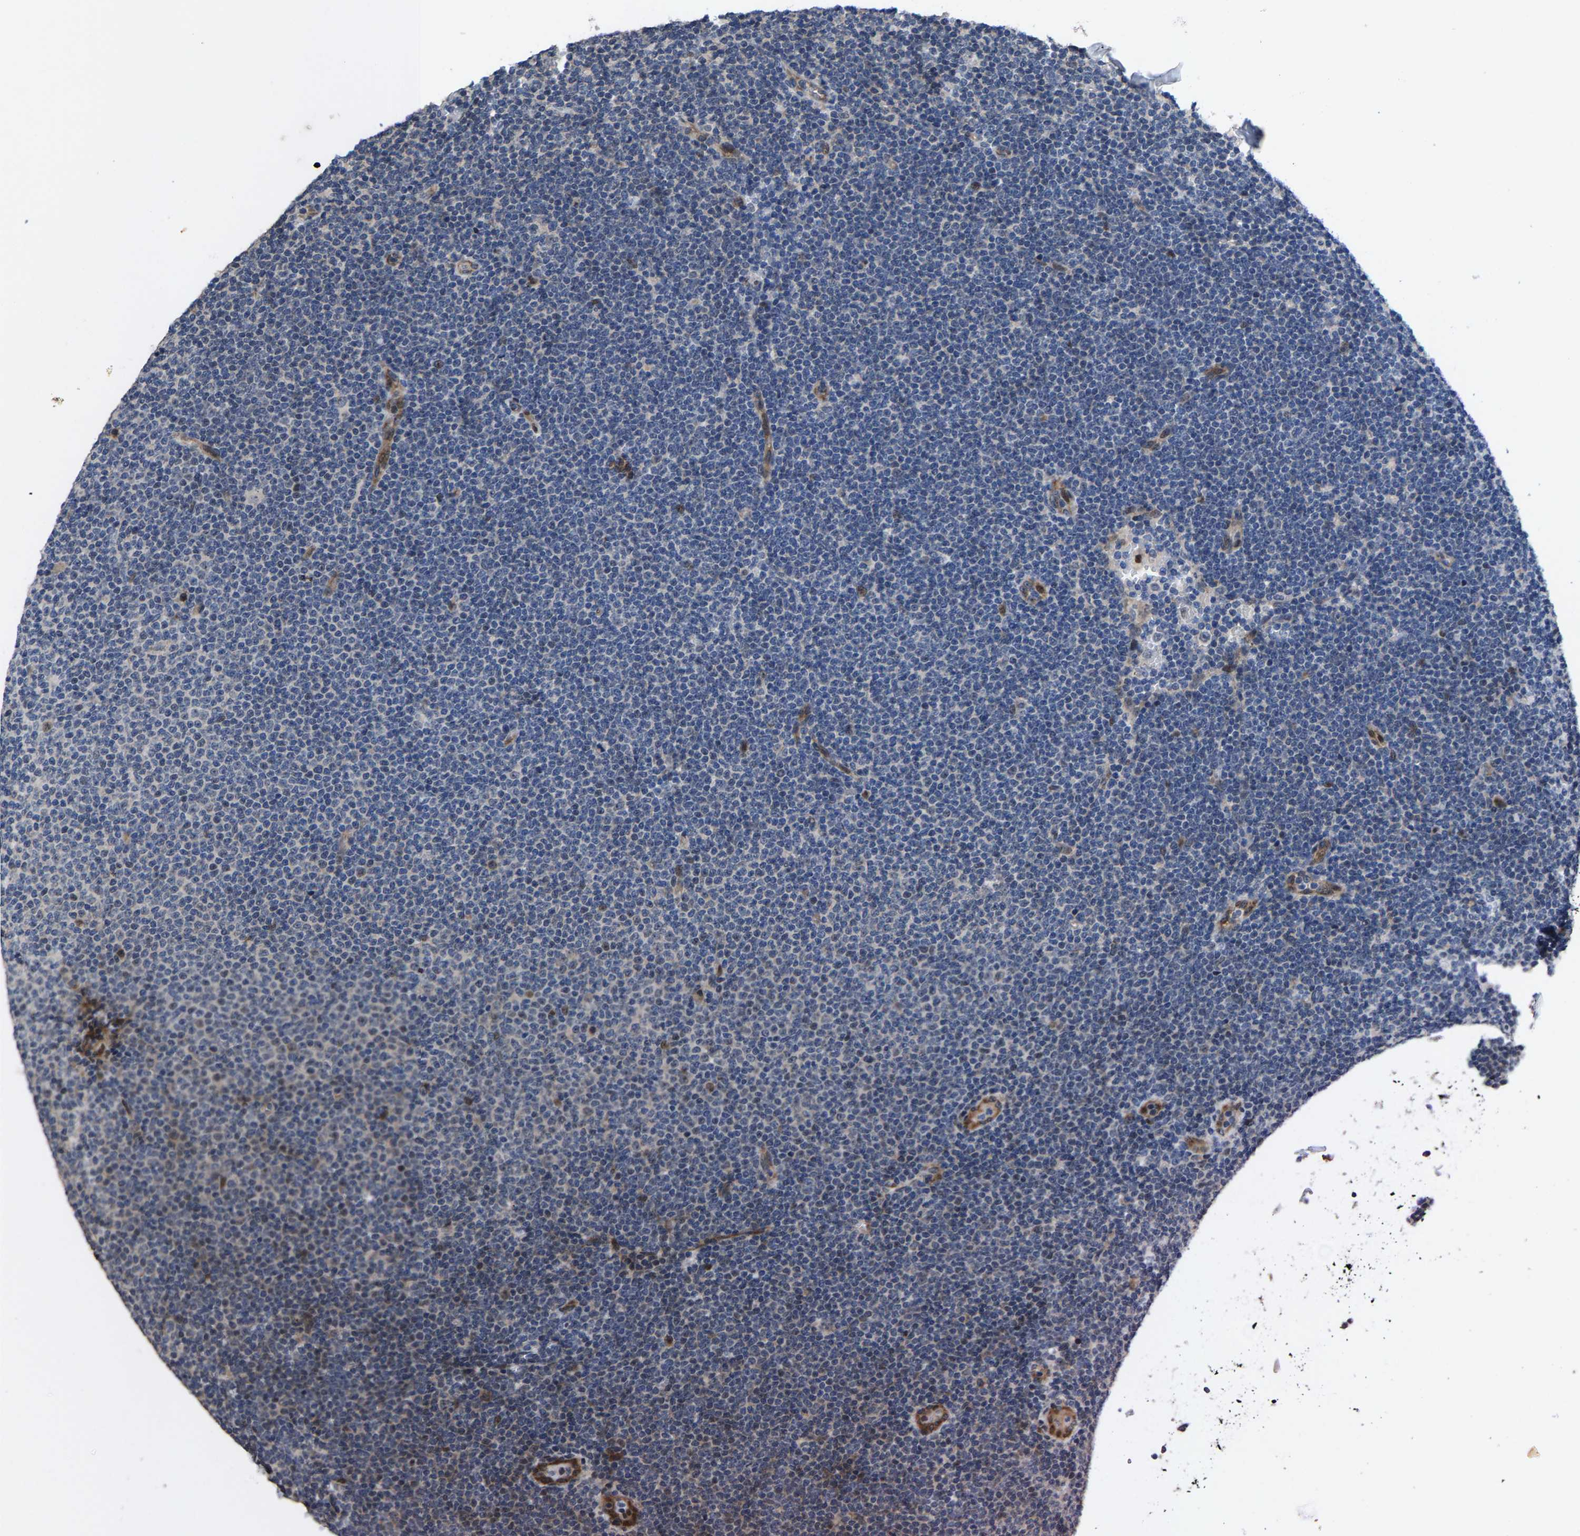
{"staining": {"intensity": "weak", "quantity": "<25%", "location": "cytoplasmic/membranous"}, "tissue": "lymphoma", "cell_type": "Tumor cells", "image_type": "cancer", "snomed": [{"axis": "morphology", "description": "Malignant lymphoma, non-Hodgkin's type, Low grade"}, {"axis": "topography", "description": "Lymph node"}], "caption": "Micrograph shows no significant protein positivity in tumor cells of lymphoma.", "gene": "HAUS6", "patient": {"sex": "female", "age": 53}}